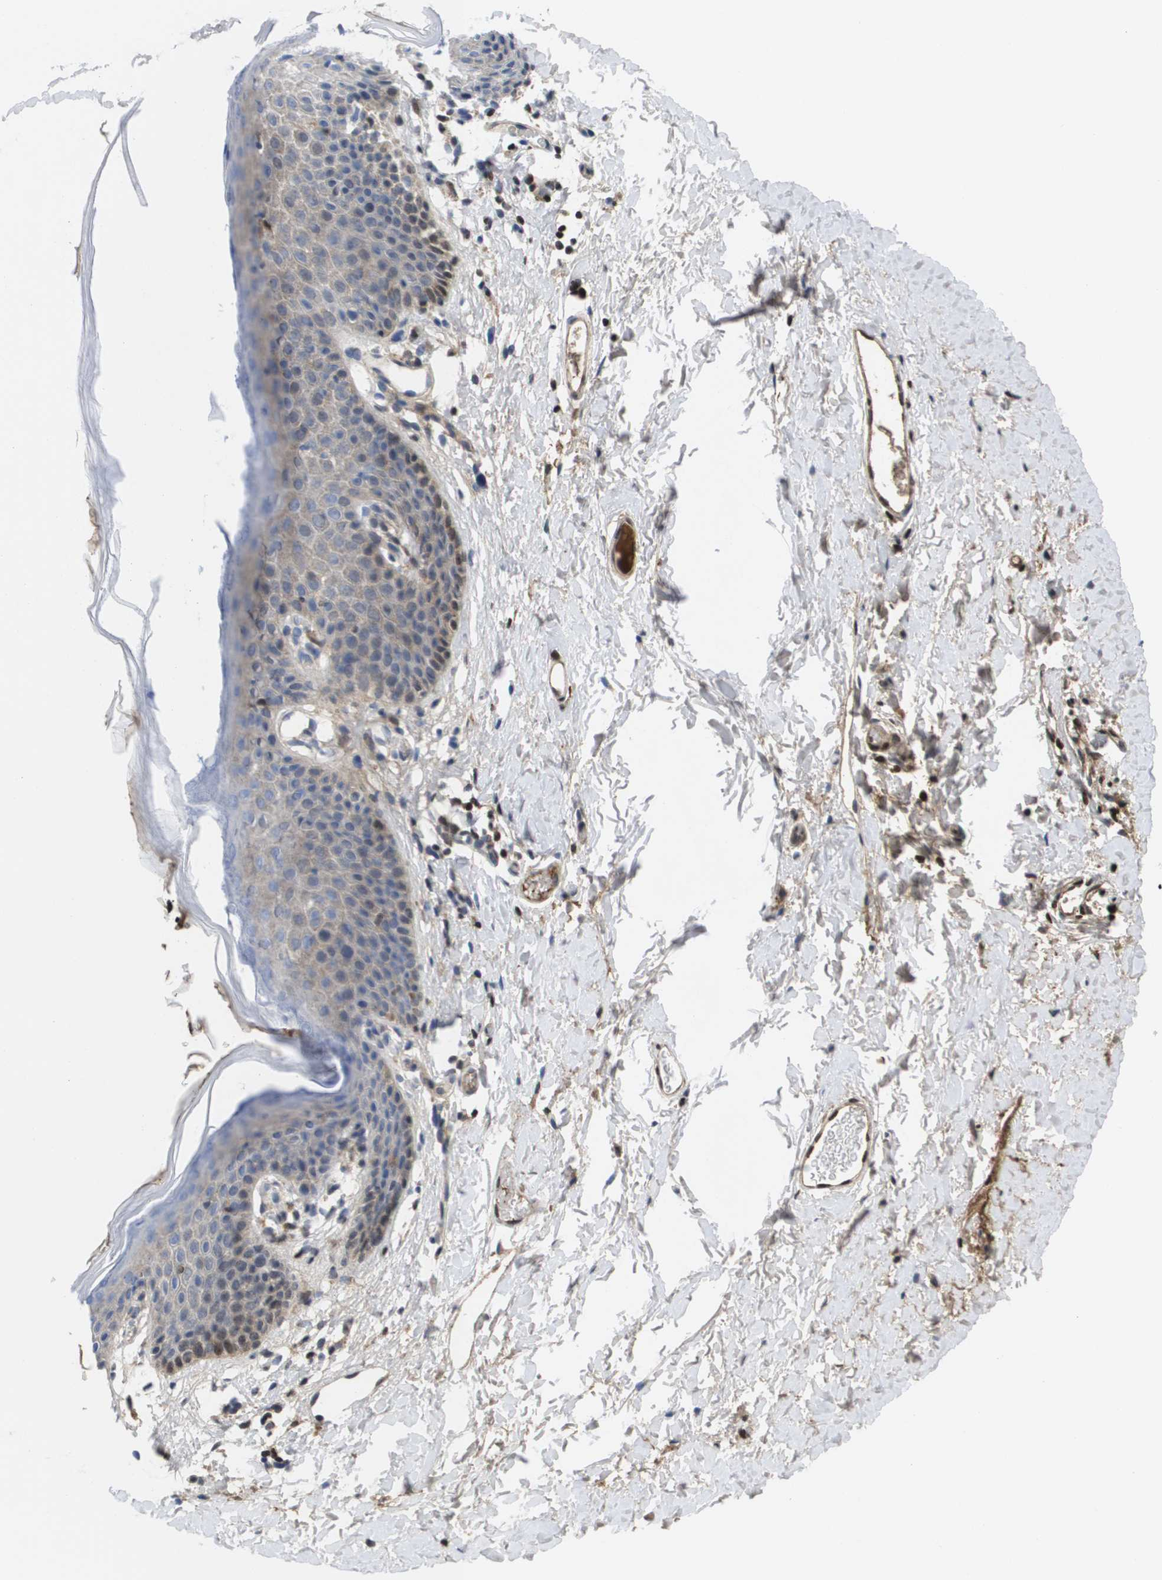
{"staining": {"intensity": "moderate", "quantity": "<25%", "location": "cytoplasmic/membranous"}, "tissue": "skin", "cell_type": "Epidermal cells", "image_type": "normal", "snomed": [{"axis": "morphology", "description": "Normal tissue, NOS"}, {"axis": "topography", "description": "Adipose tissue"}, {"axis": "topography", "description": "Vascular tissue"}, {"axis": "topography", "description": "Anal"}, {"axis": "topography", "description": "Peripheral nerve tissue"}], "caption": "Immunohistochemistry histopathology image of unremarkable skin stained for a protein (brown), which demonstrates low levels of moderate cytoplasmic/membranous expression in approximately <25% of epidermal cells.", "gene": "SERPINC1", "patient": {"sex": "female", "age": 54}}